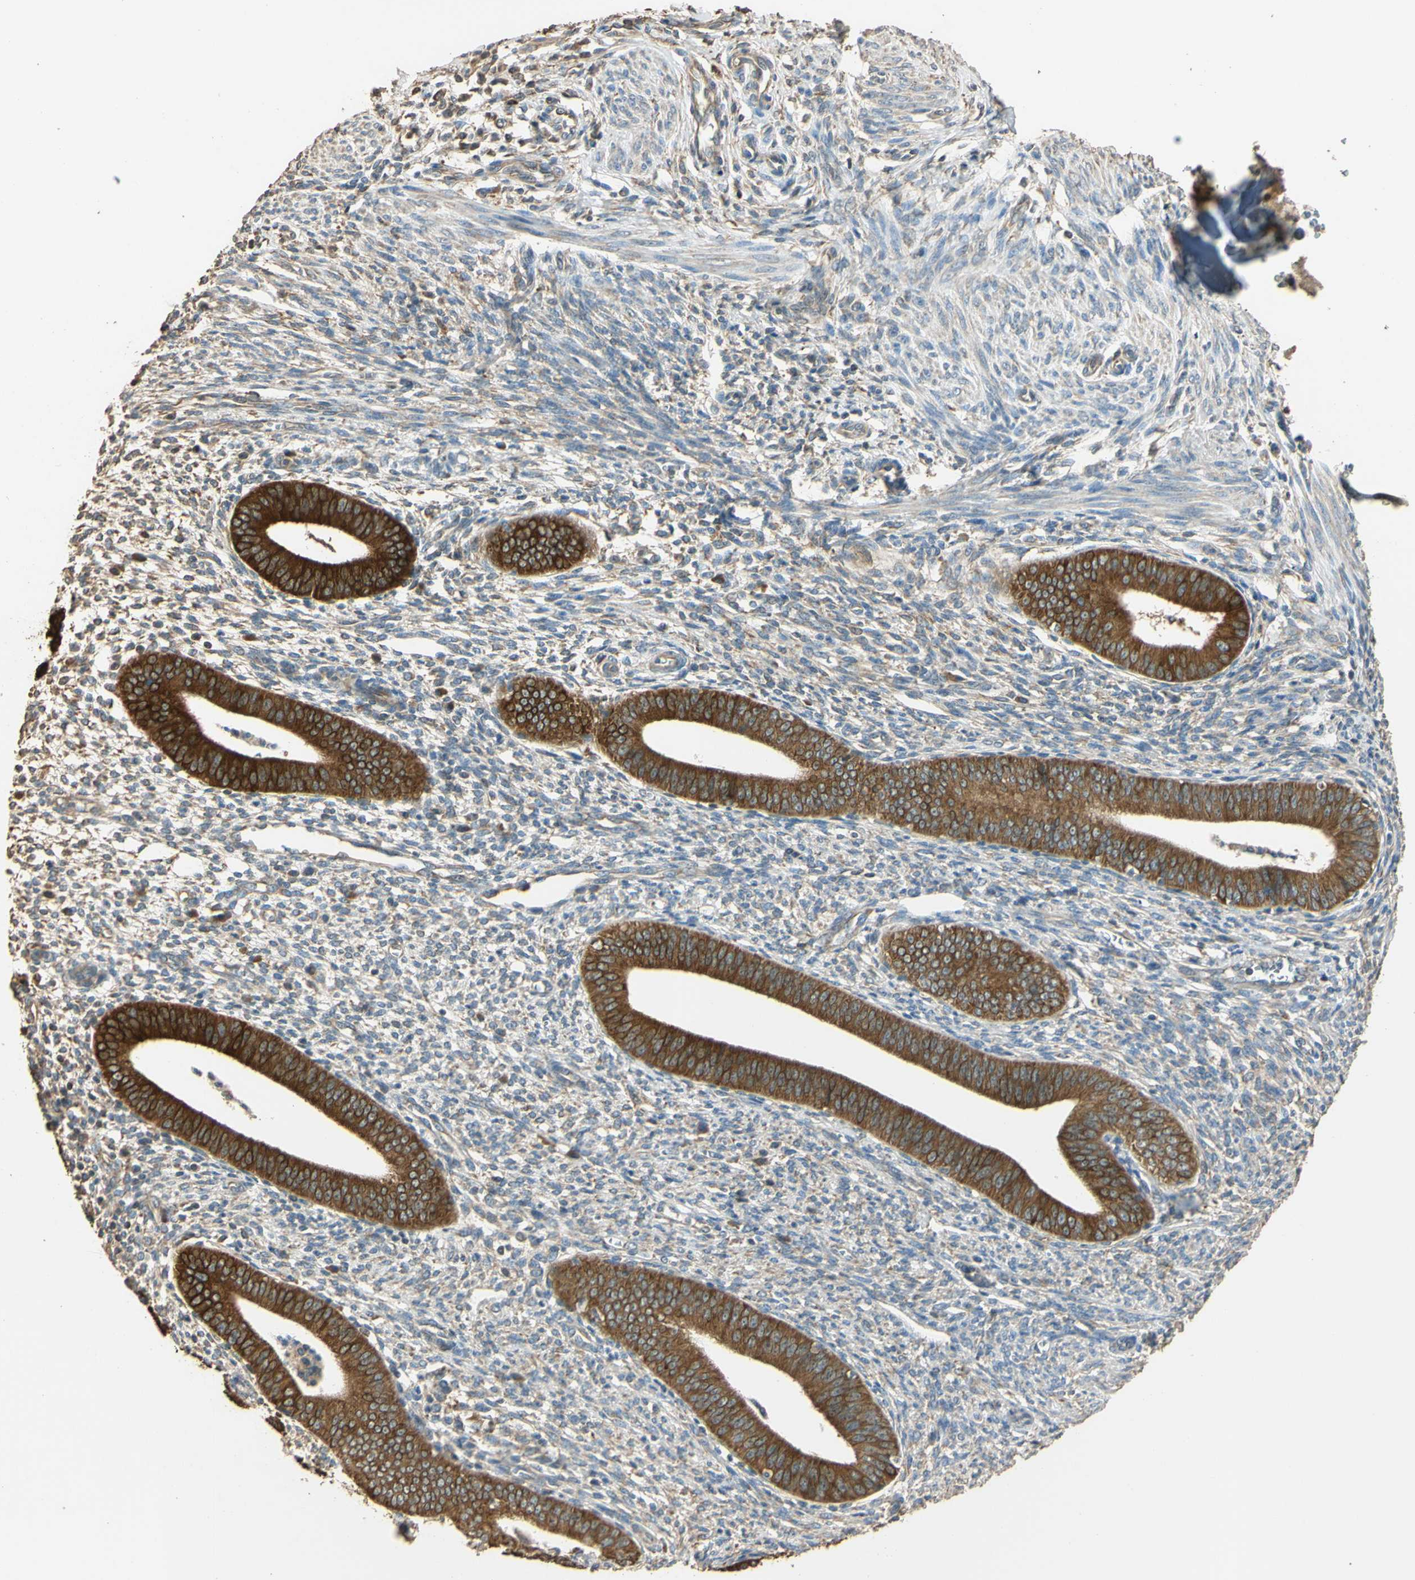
{"staining": {"intensity": "weak", "quantity": "25%-75%", "location": "cytoplasmic/membranous"}, "tissue": "endometrium", "cell_type": "Cells in endometrial stroma", "image_type": "normal", "snomed": [{"axis": "morphology", "description": "Normal tissue, NOS"}, {"axis": "topography", "description": "Endometrium"}], "caption": "IHC of normal human endometrium shows low levels of weak cytoplasmic/membranous positivity in approximately 25%-75% of cells in endometrial stroma.", "gene": "STX18", "patient": {"sex": "female", "age": 35}}